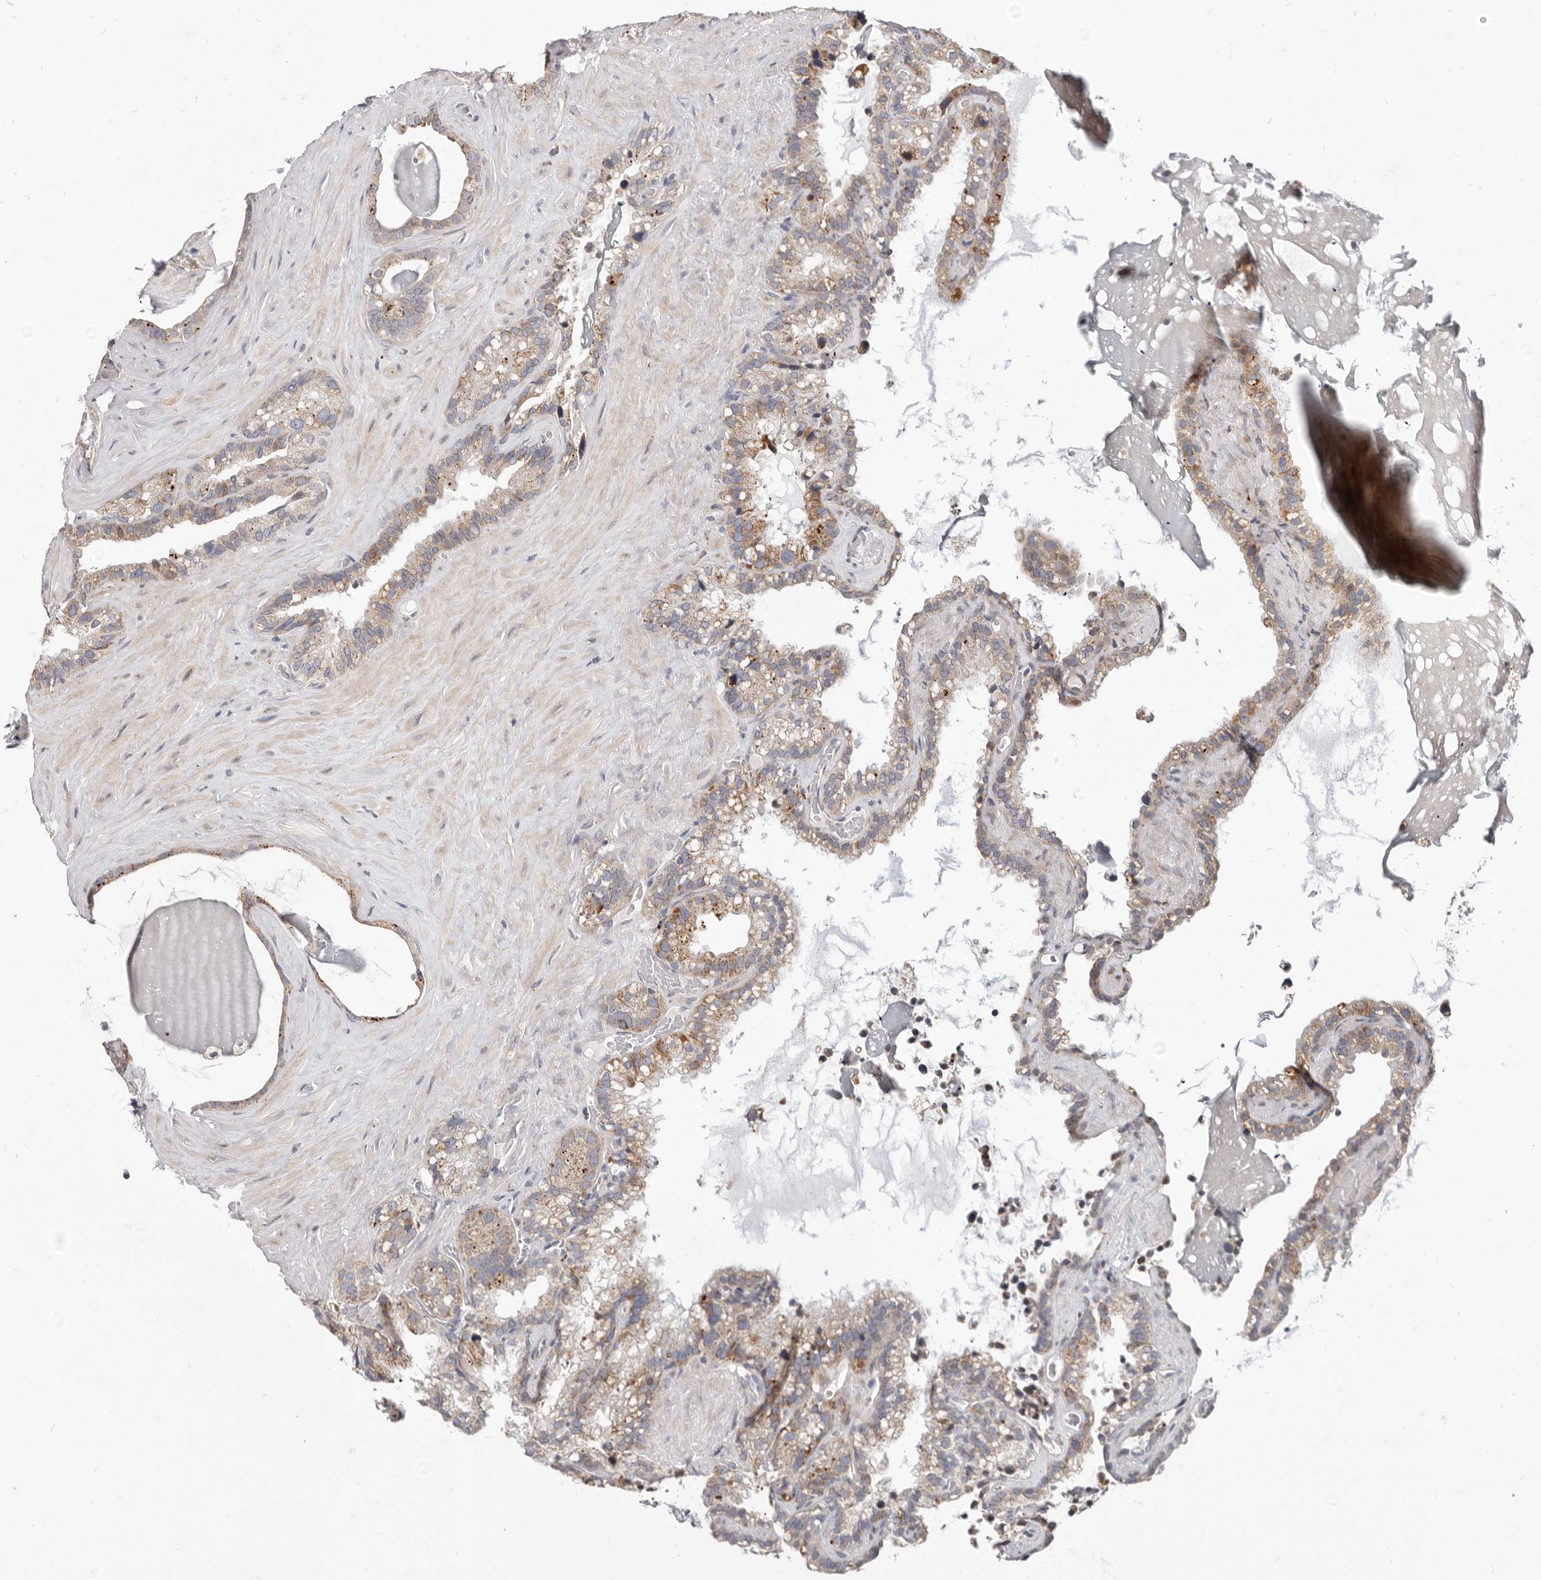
{"staining": {"intensity": "moderate", "quantity": "25%-75%", "location": "cytoplasmic/membranous"}, "tissue": "seminal vesicle", "cell_type": "Glandular cells", "image_type": "normal", "snomed": [{"axis": "morphology", "description": "Normal tissue, NOS"}, {"axis": "topography", "description": "Prostate"}, {"axis": "topography", "description": "Seminal veicle"}], "caption": "Seminal vesicle stained for a protein demonstrates moderate cytoplasmic/membranous positivity in glandular cells. (Stains: DAB in brown, nuclei in blue, Microscopy: brightfield microscopy at high magnification).", "gene": "TOR3A", "patient": {"sex": "male", "age": 68}}